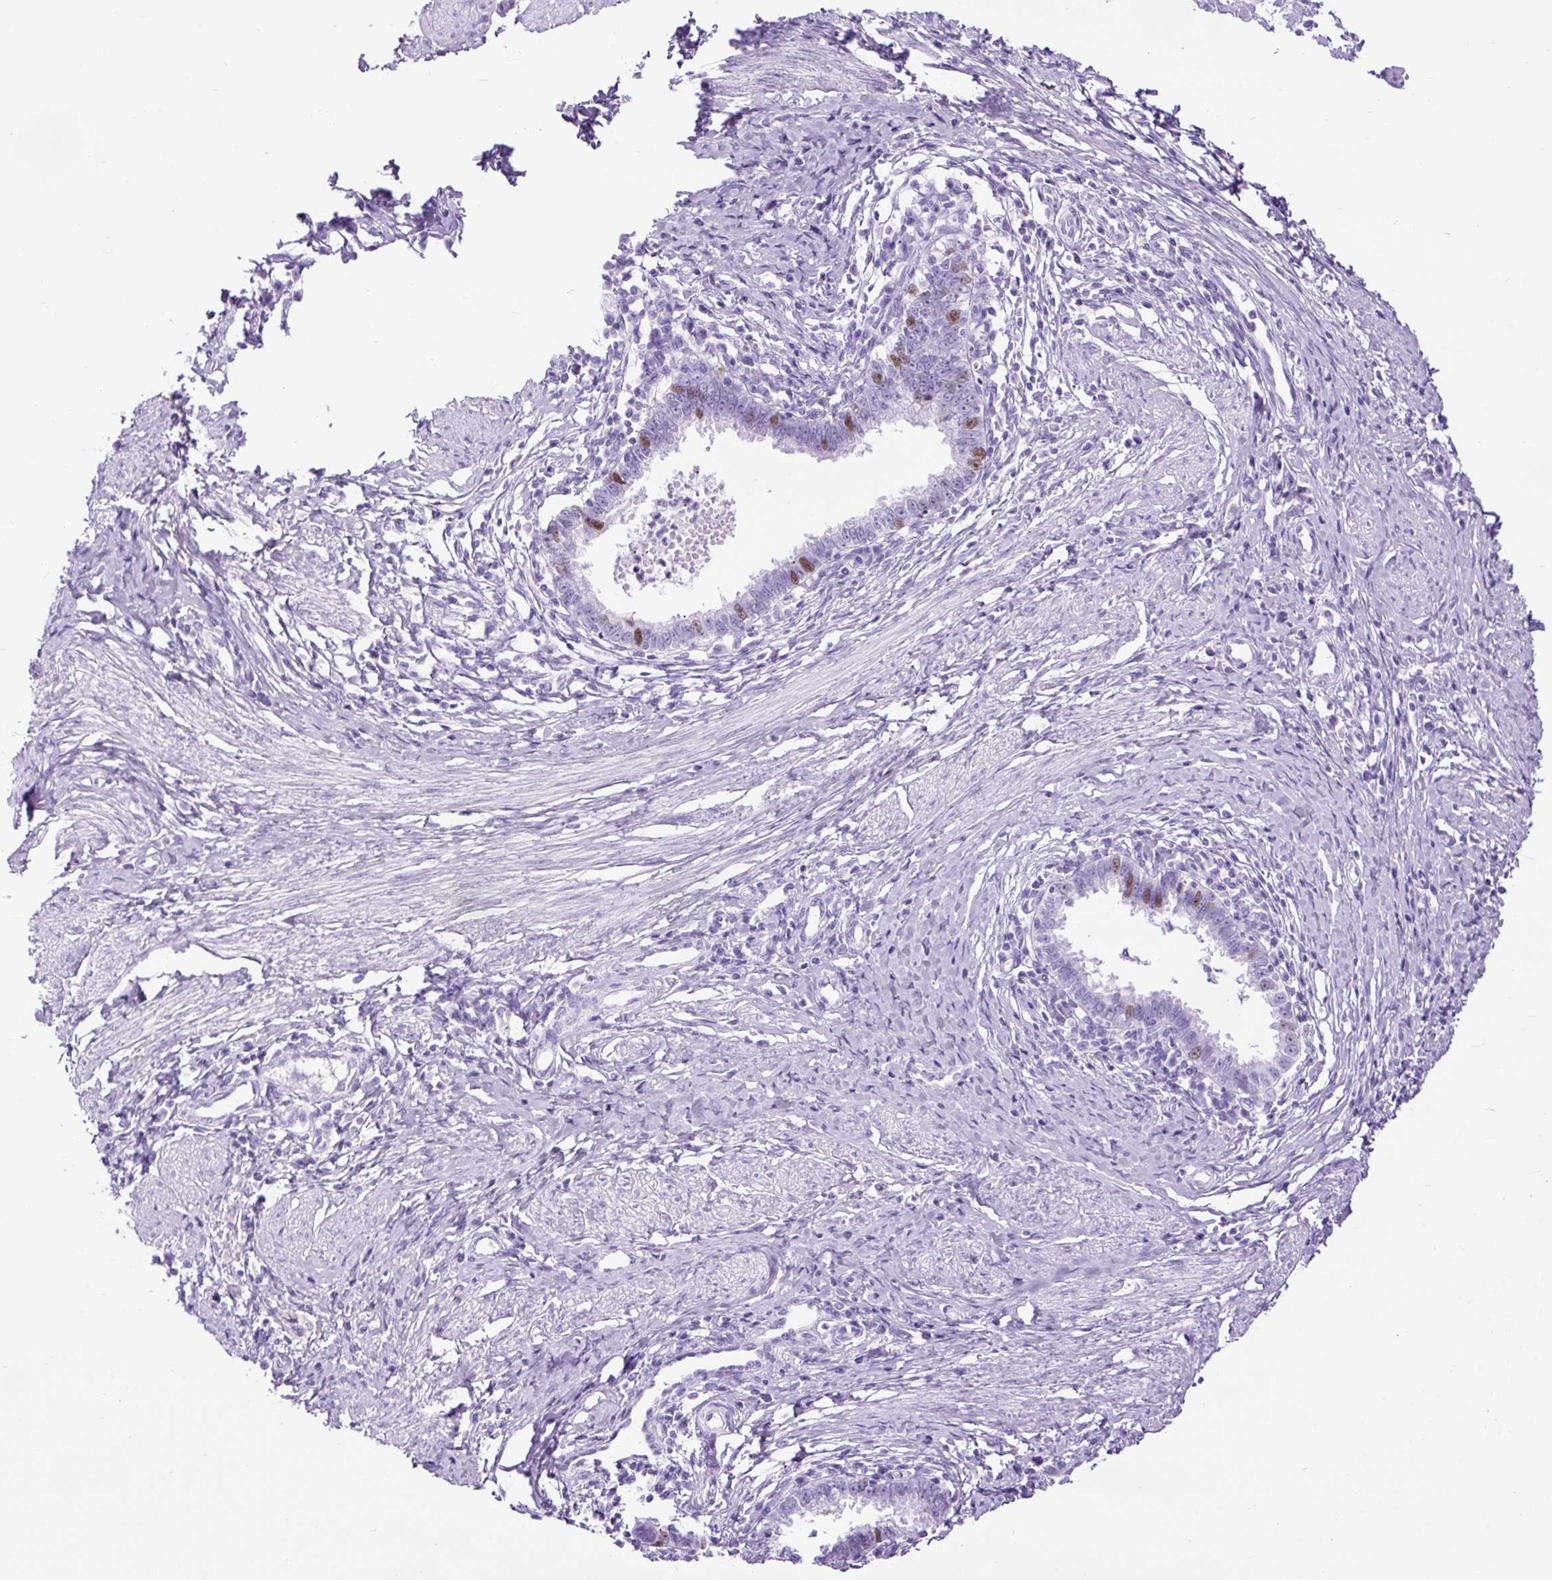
{"staining": {"intensity": "moderate", "quantity": "<25%", "location": "nuclear"}, "tissue": "cervical cancer", "cell_type": "Tumor cells", "image_type": "cancer", "snomed": [{"axis": "morphology", "description": "Adenocarcinoma, NOS"}, {"axis": "topography", "description": "Cervix"}], "caption": "Adenocarcinoma (cervical) stained for a protein exhibits moderate nuclear positivity in tumor cells. The protein of interest is stained brown, and the nuclei are stained in blue (DAB (3,3'-diaminobenzidine) IHC with brightfield microscopy, high magnification).", "gene": "RACGAP1", "patient": {"sex": "female", "age": 36}}